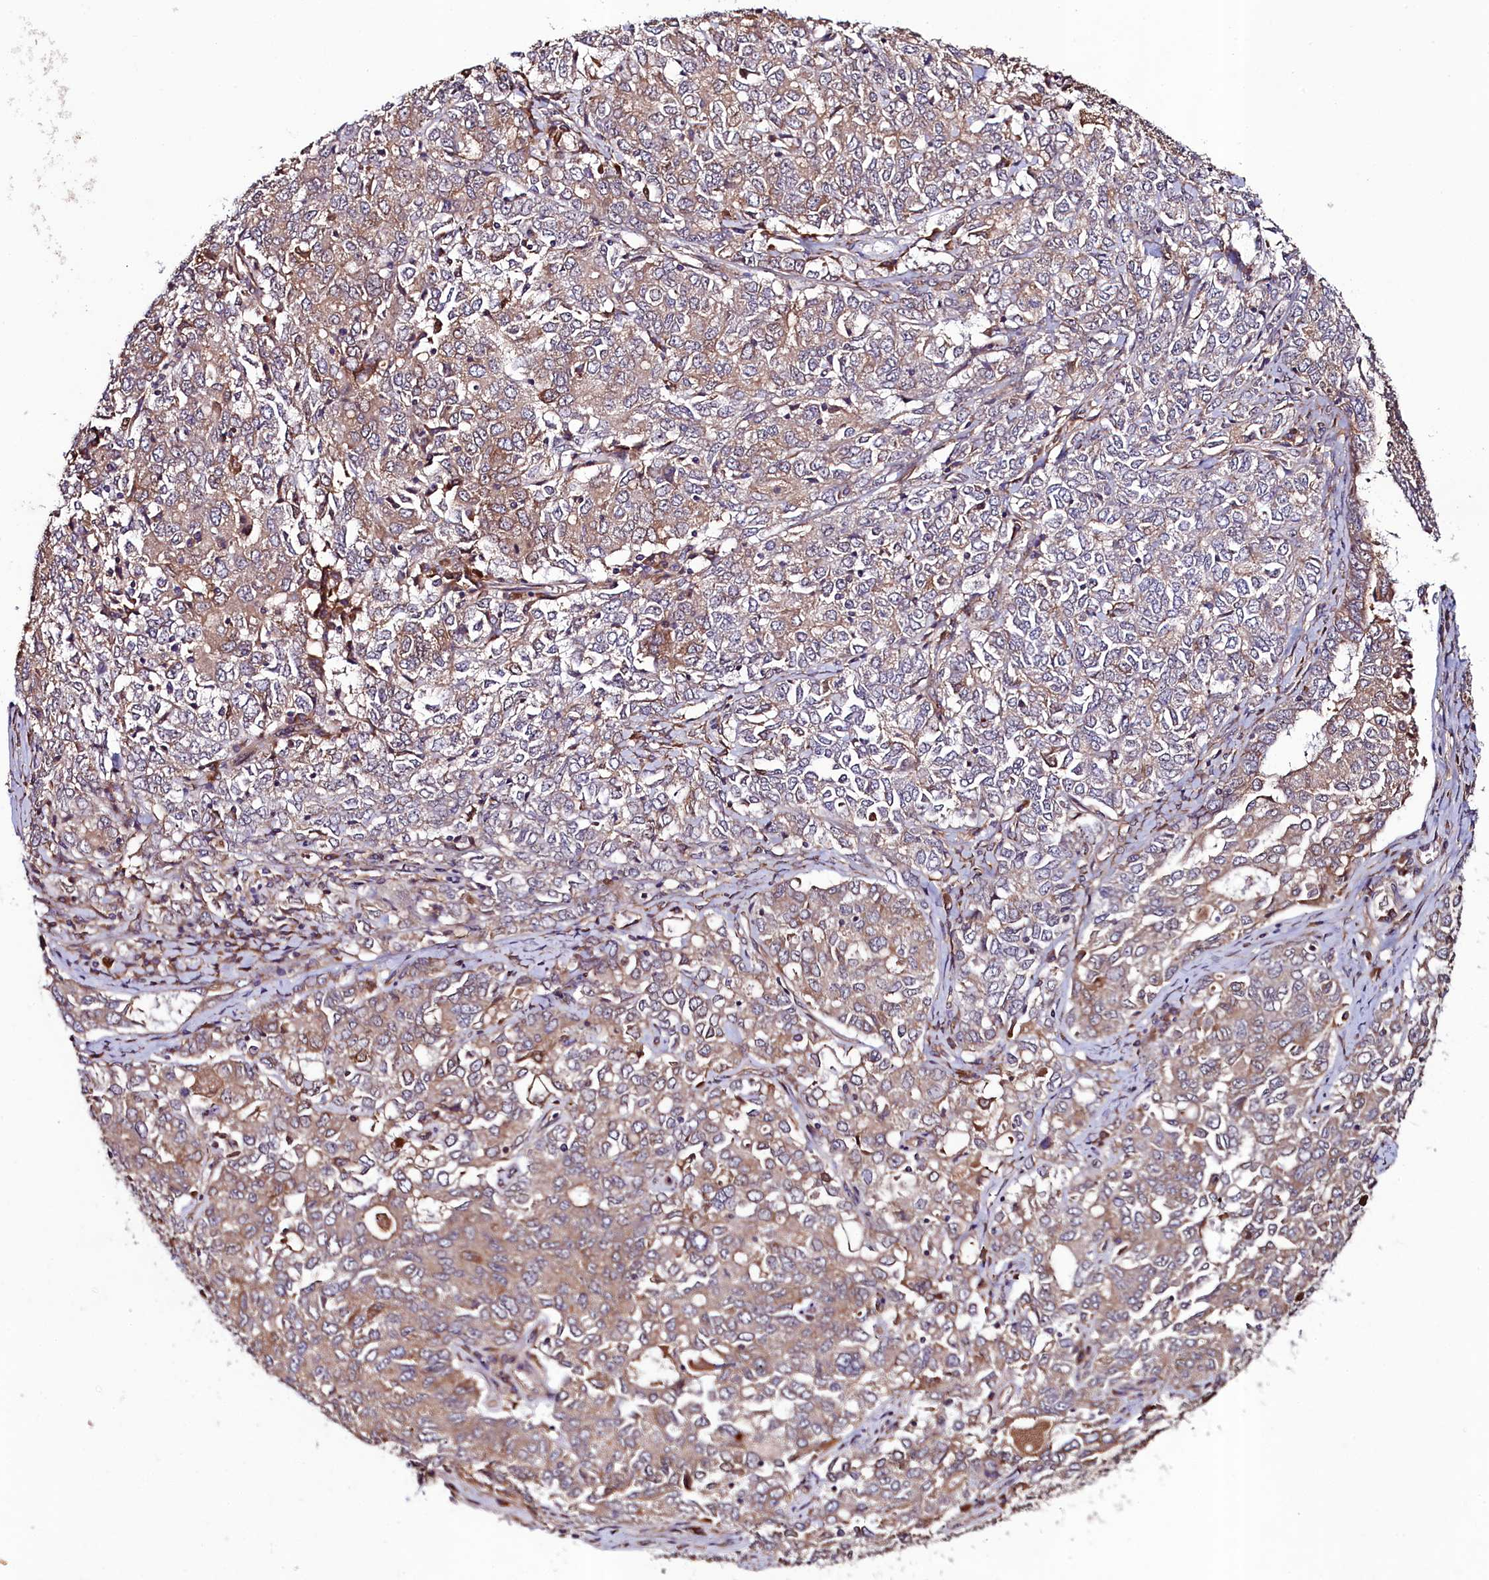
{"staining": {"intensity": "weak", "quantity": "25%-75%", "location": "cytoplasmic/membranous"}, "tissue": "ovarian cancer", "cell_type": "Tumor cells", "image_type": "cancer", "snomed": [{"axis": "morphology", "description": "Carcinoma, endometroid"}, {"axis": "topography", "description": "Ovary"}], "caption": "Endometroid carcinoma (ovarian) stained for a protein reveals weak cytoplasmic/membranous positivity in tumor cells. (DAB IHC with brightfield microscopy, high magnification).", "gene": "CCDC102A", "patient": {"sex": "female", "age": 62}}